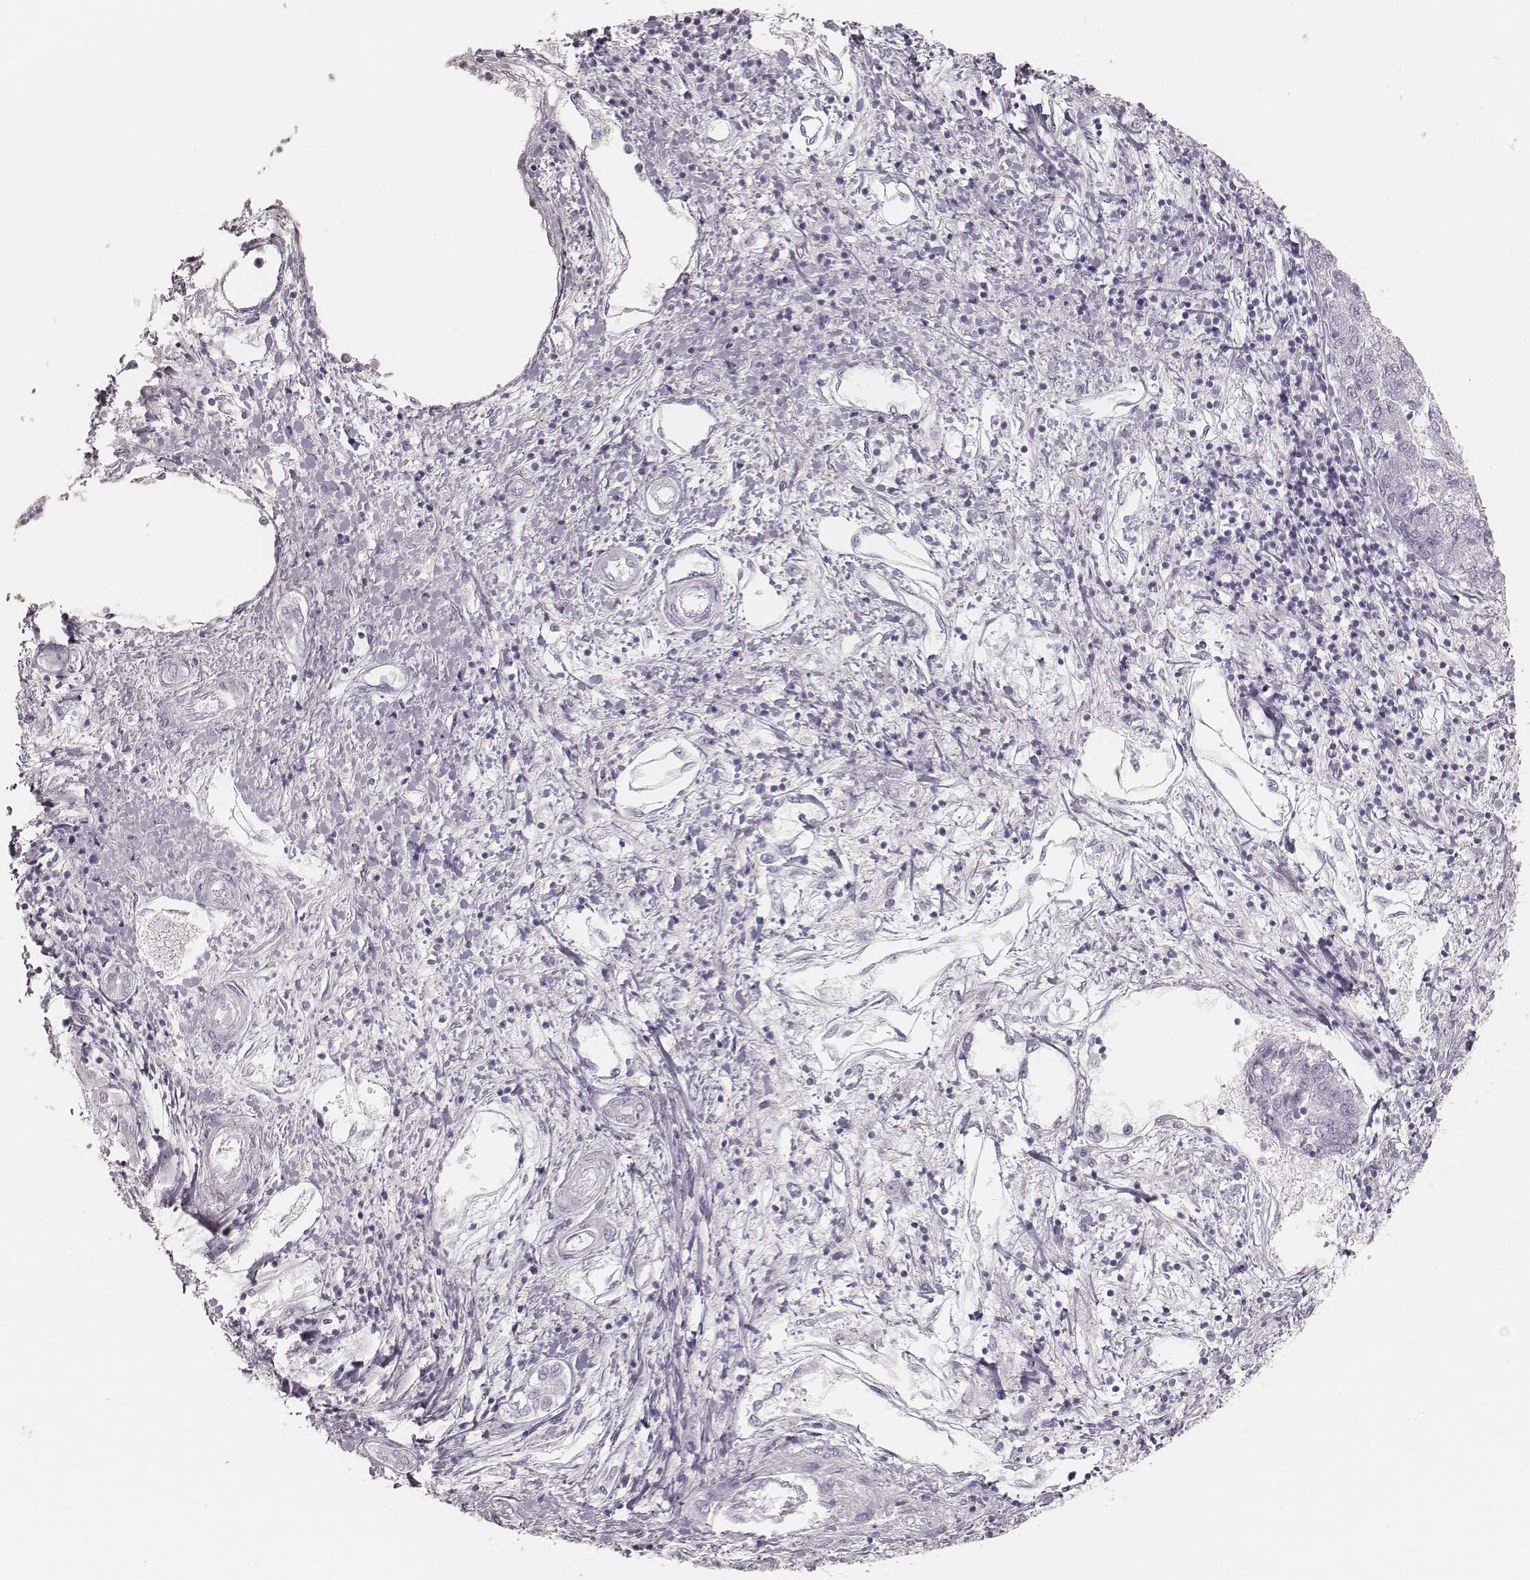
{"staining": {"intensity": "negative", "quantity": "none", "location": "none"}, "tissue": "liver cancer", "cell_type": "Tumor cells", "image_type": "cancer", "snomed": [{"axis": "morphology", "description": "Carcinoma, Hepatocellular, NOS"}, {"axis": "topography", "description": "Liver"}], "caption": "A micrograph of human liver hepatocellular carcinoma is negative for staining in tumor cells.", "gene": "KRT82", "patient": {"sex": "male", "age": 56}}